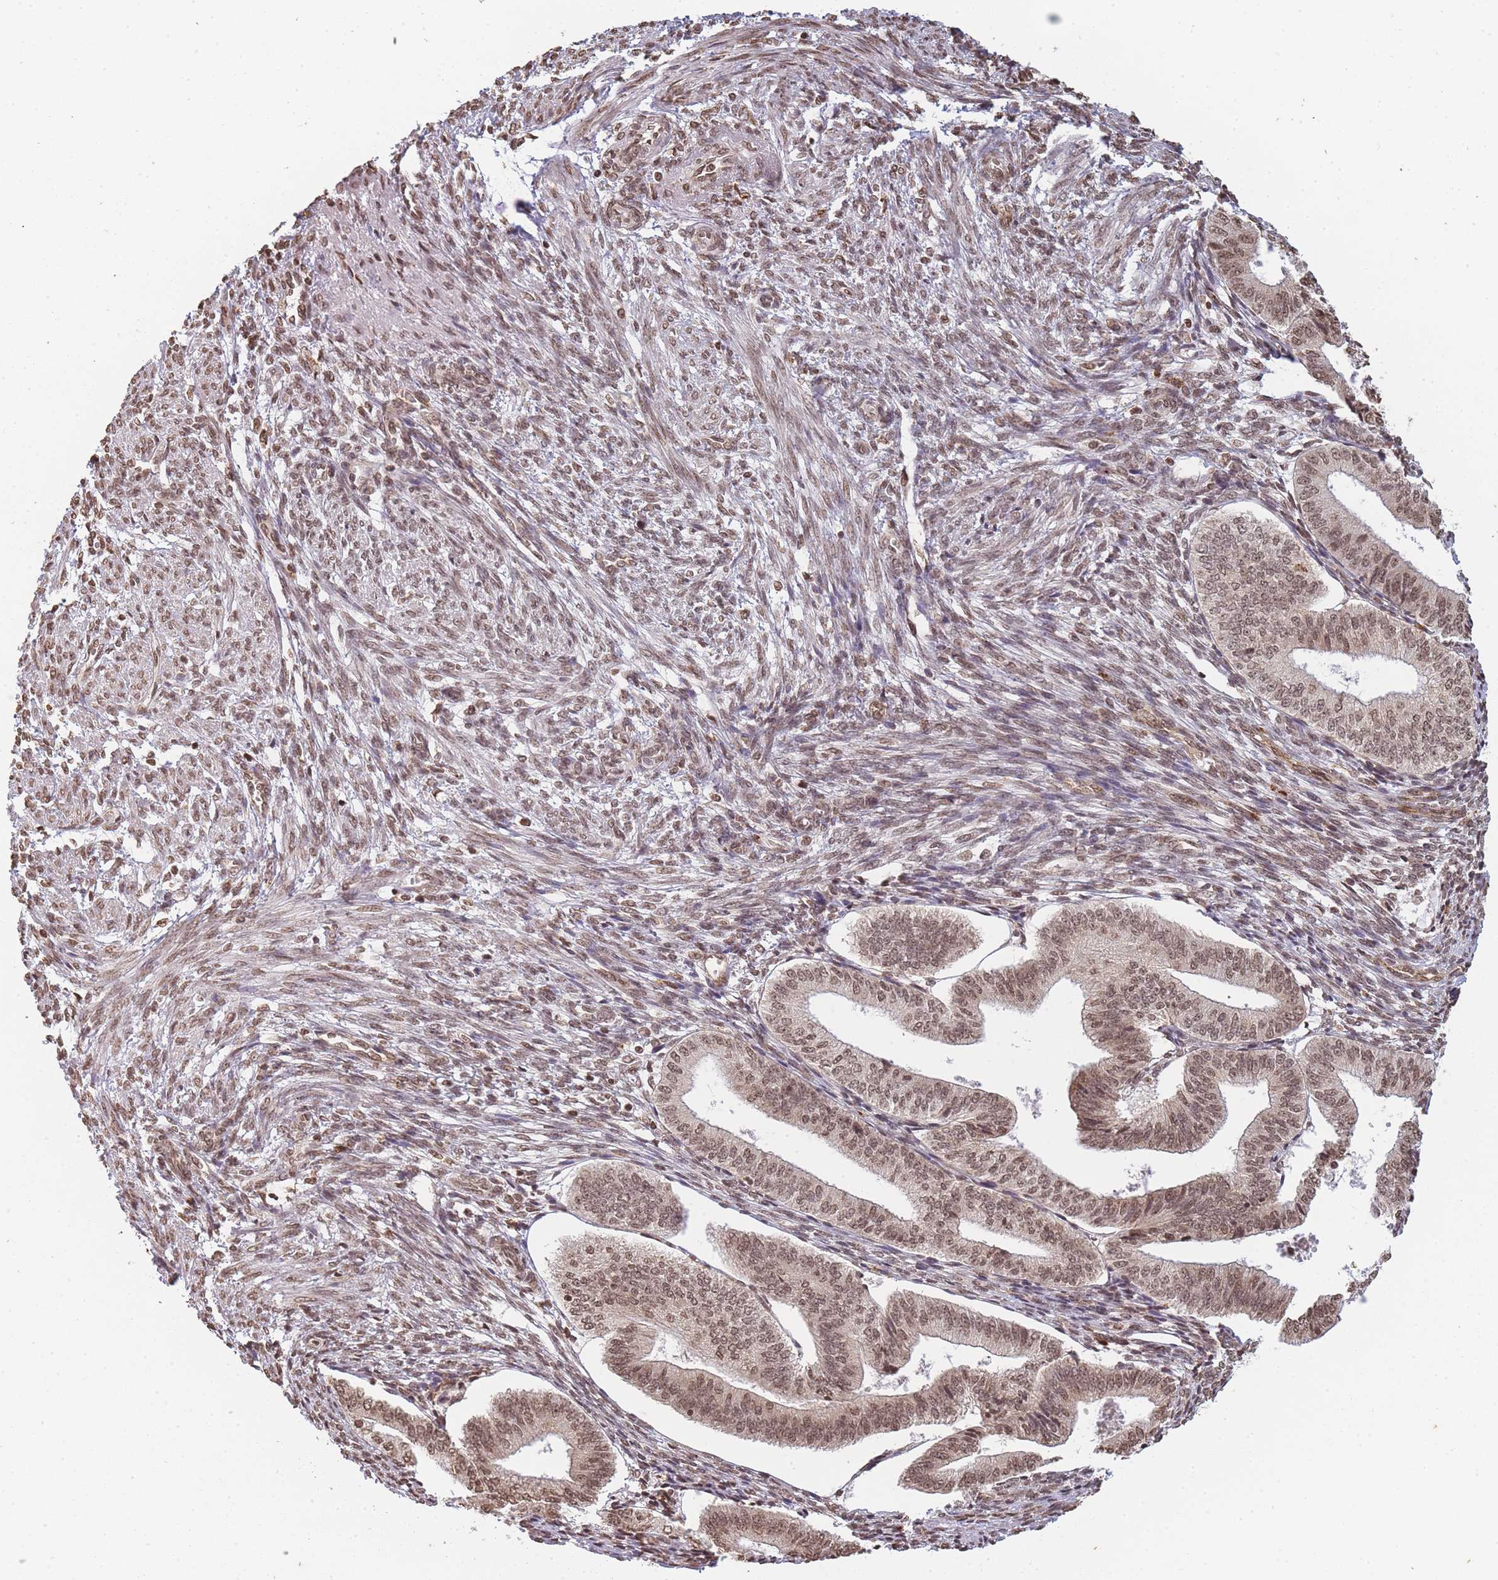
{"staining": {"intensity": "moderate", "quantity": ">75%", "location": "nuclear"}, "tissue": "endometrium", "cell_type": "Cells in endometrial stroma", "image_type": "normal", "snomed": [{"axis": "morphology", "description": "Normal tissue, NOS"}, {"axis": "topography", "description": "Endometrium"}], "caption": "Normal endometrium demonstrates moderate nuclear positivity in approximately >75% of cells in endometrial stroma, visualized by immunohistochemistry.", "gene": "WWTR1", "patient": {"sex": "female", "age": 34}}